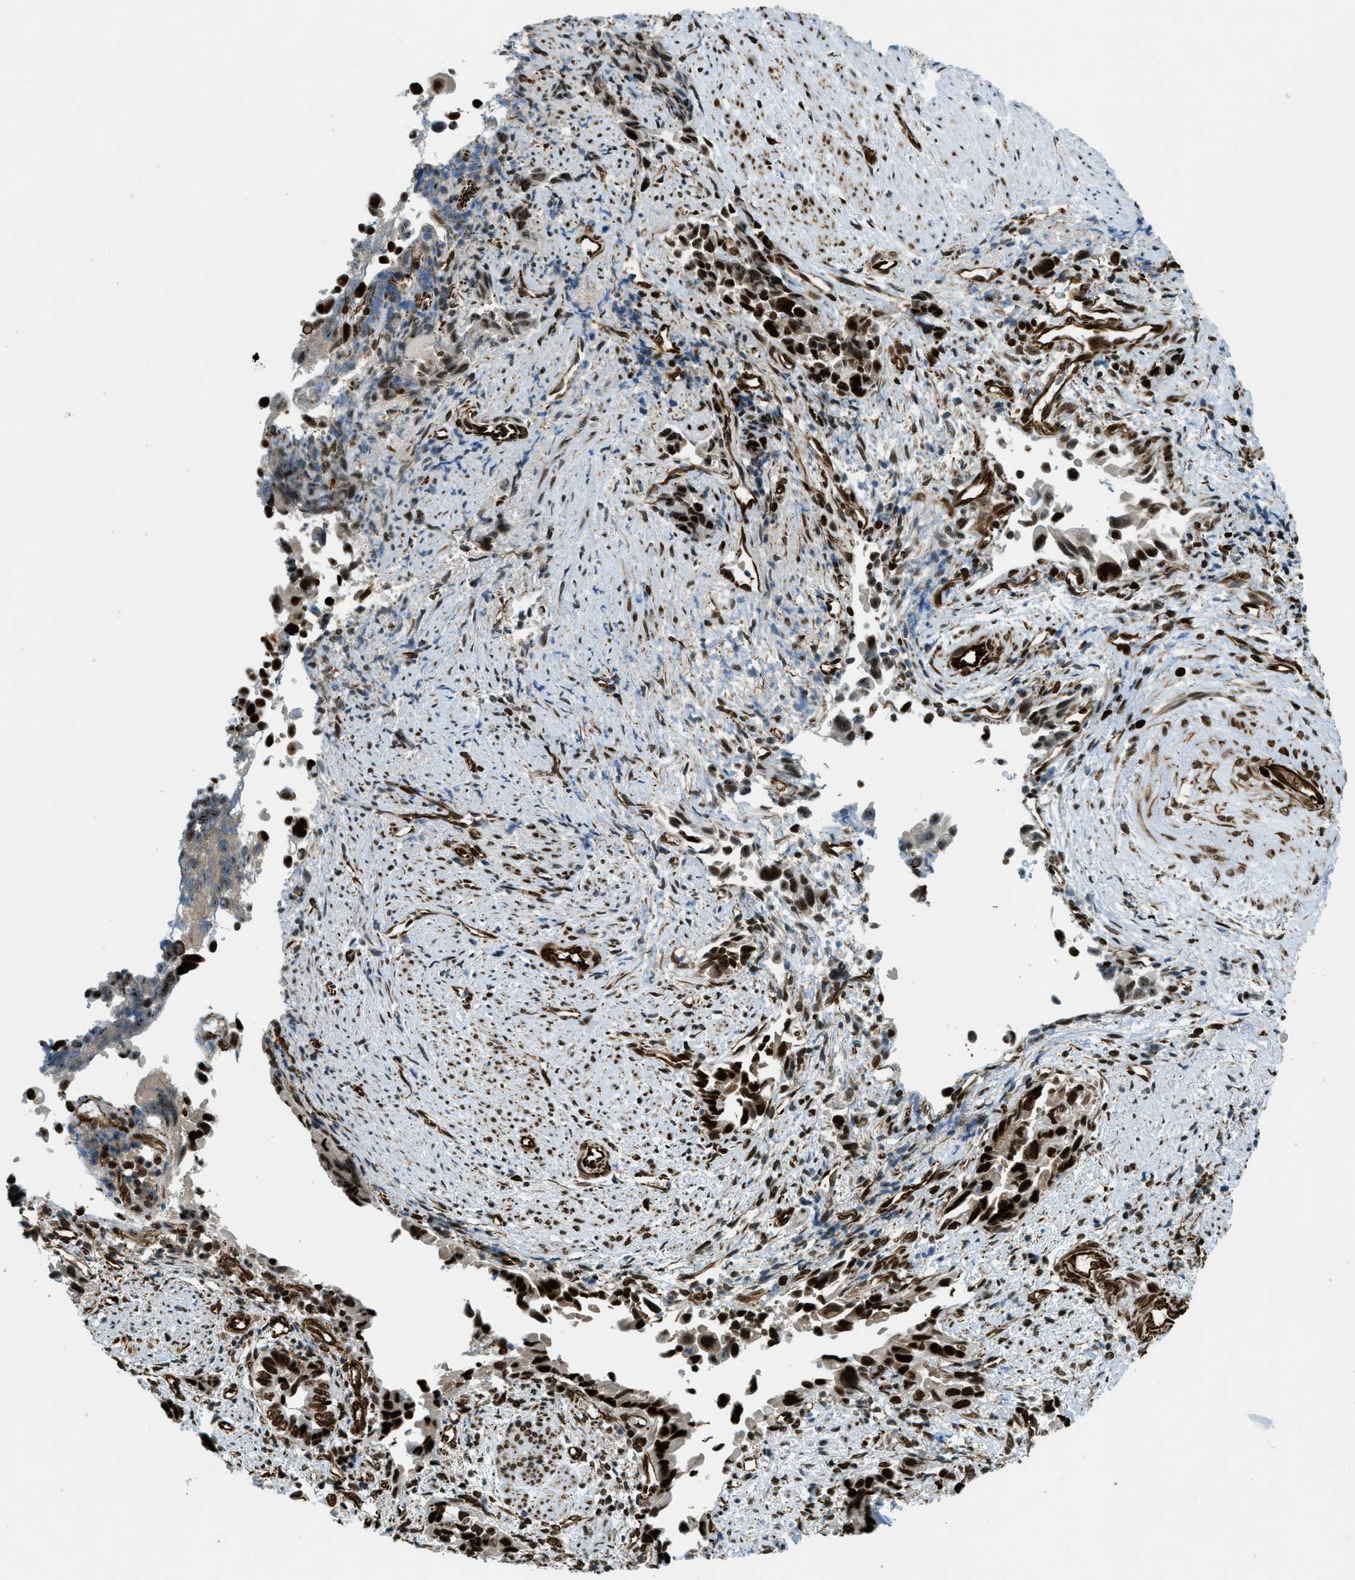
{"staining": {"intensity": "strong", "quantity": ">75%", "location": "nuclear"}, "tissue": "liver cancer", "cell_type": "Tumor cells", "image_type": "cancer", "snomed": [{"axis": "morphology", "description": "Cholangiocarcinoma"}, {"axis": "topography", "description": "Liver"}], "caption": "A brown stain labels strong nuclear positivity of a protein in liver cancer (cholangiocarcinoma) tumor cells. Ihc stains the protein in brown and the nuclei are stained blue.", "gene": "ZFR", "patient": {"sex": "female", "age": 79}}